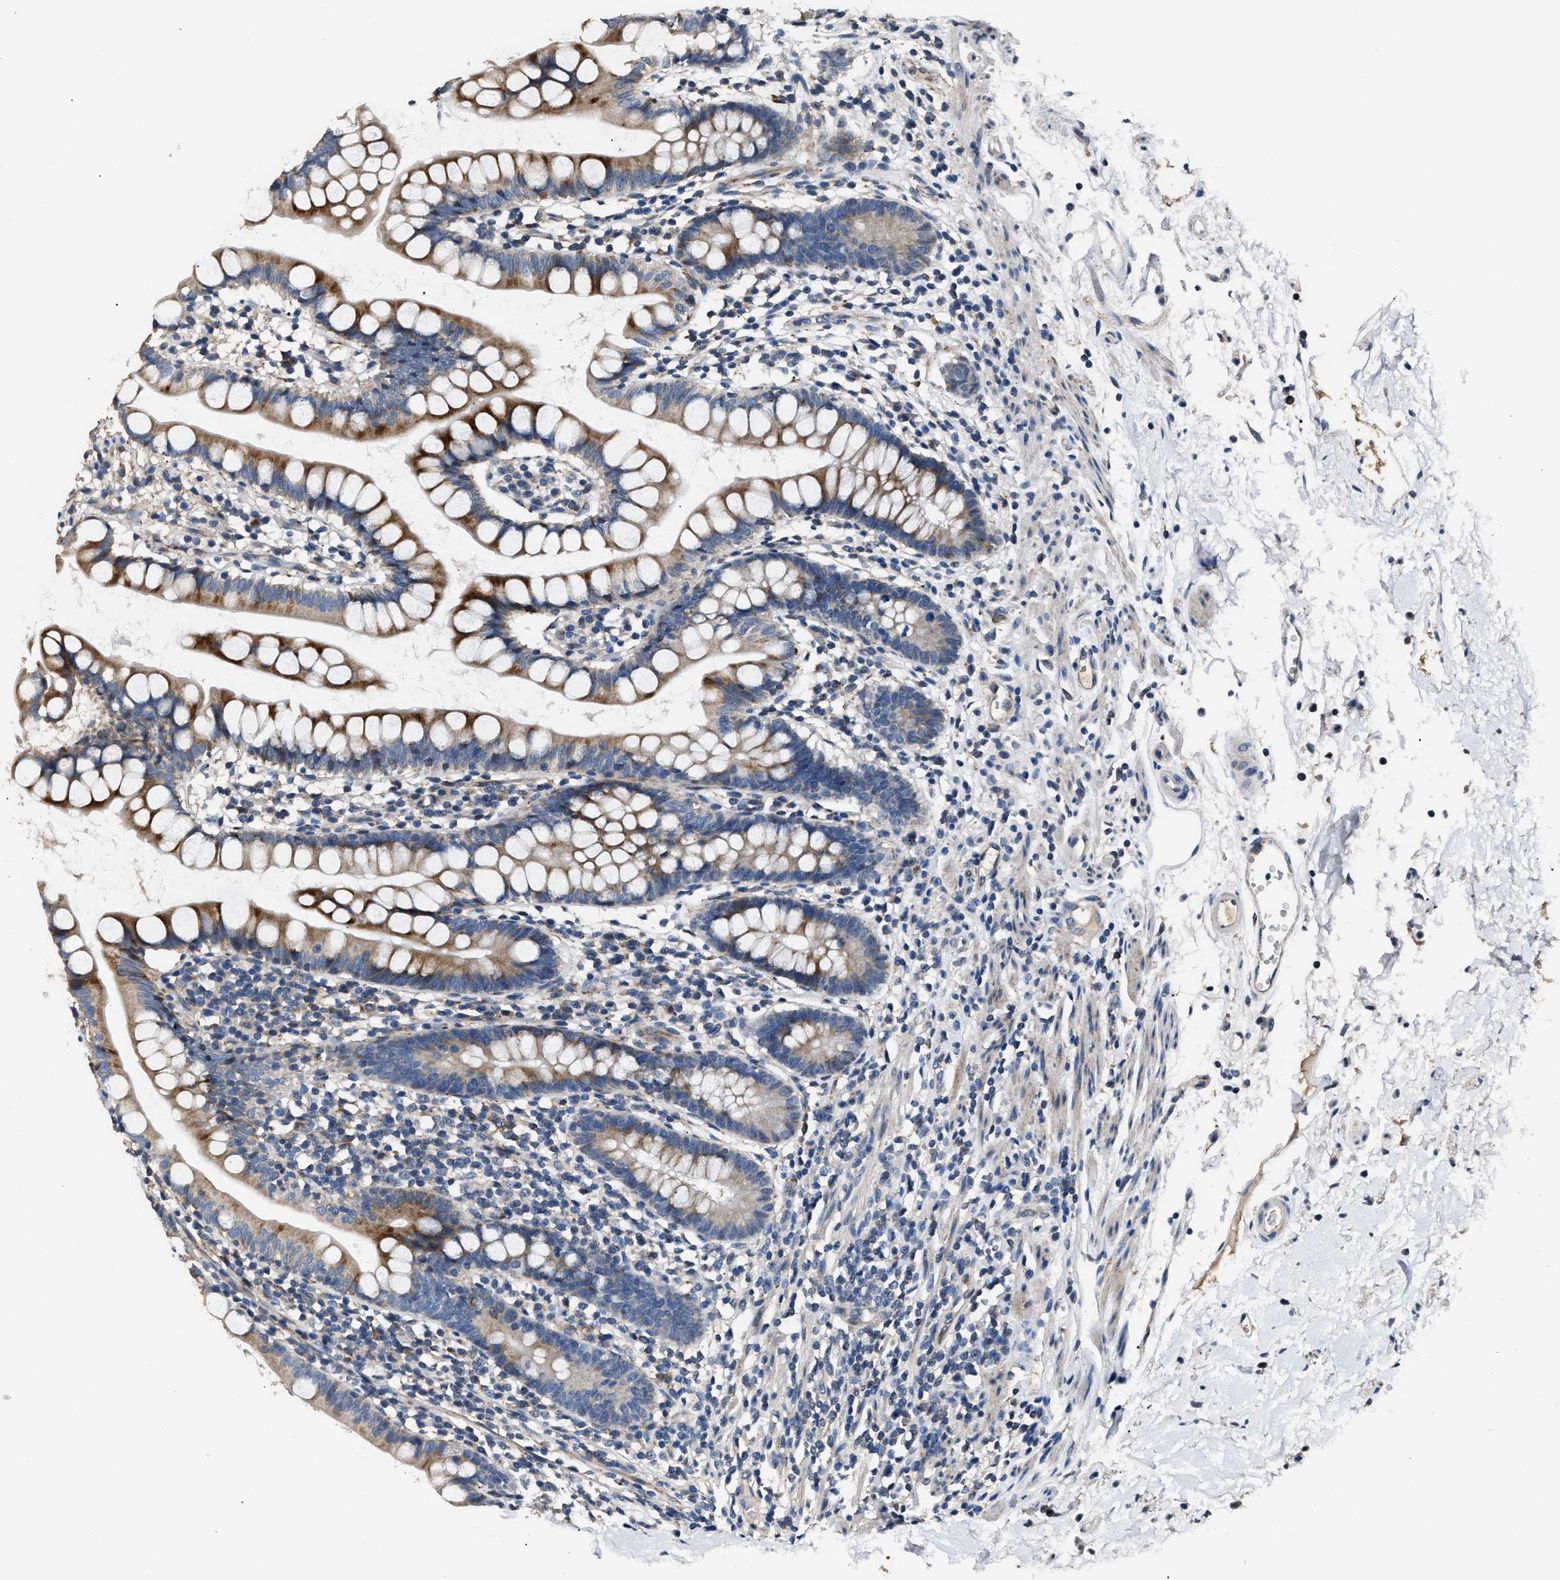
{"staining": {"intensity": "moderate", "quantity": "25%-75%", "location": "cytoplasmic/membranous"}, "tissue": "small intestine", "cell_type": "Glandular cells", "image_type": "normal", "snomed": [{"axis": "morphology", "description": "Normal tissue, NOS"}, {"axis": "topography", "description": "Small intestine"}], "caption": "Normal small intestine was stained to show a protein in brown. There is medium levels of moderate cytoplasmic/membranous staining in about 25%-75% of glandular cells. (IHC, brightfield microscopy, high magnification).", "gene": "DNAJC24", "patient": {"sex": "female", "age": 84}}